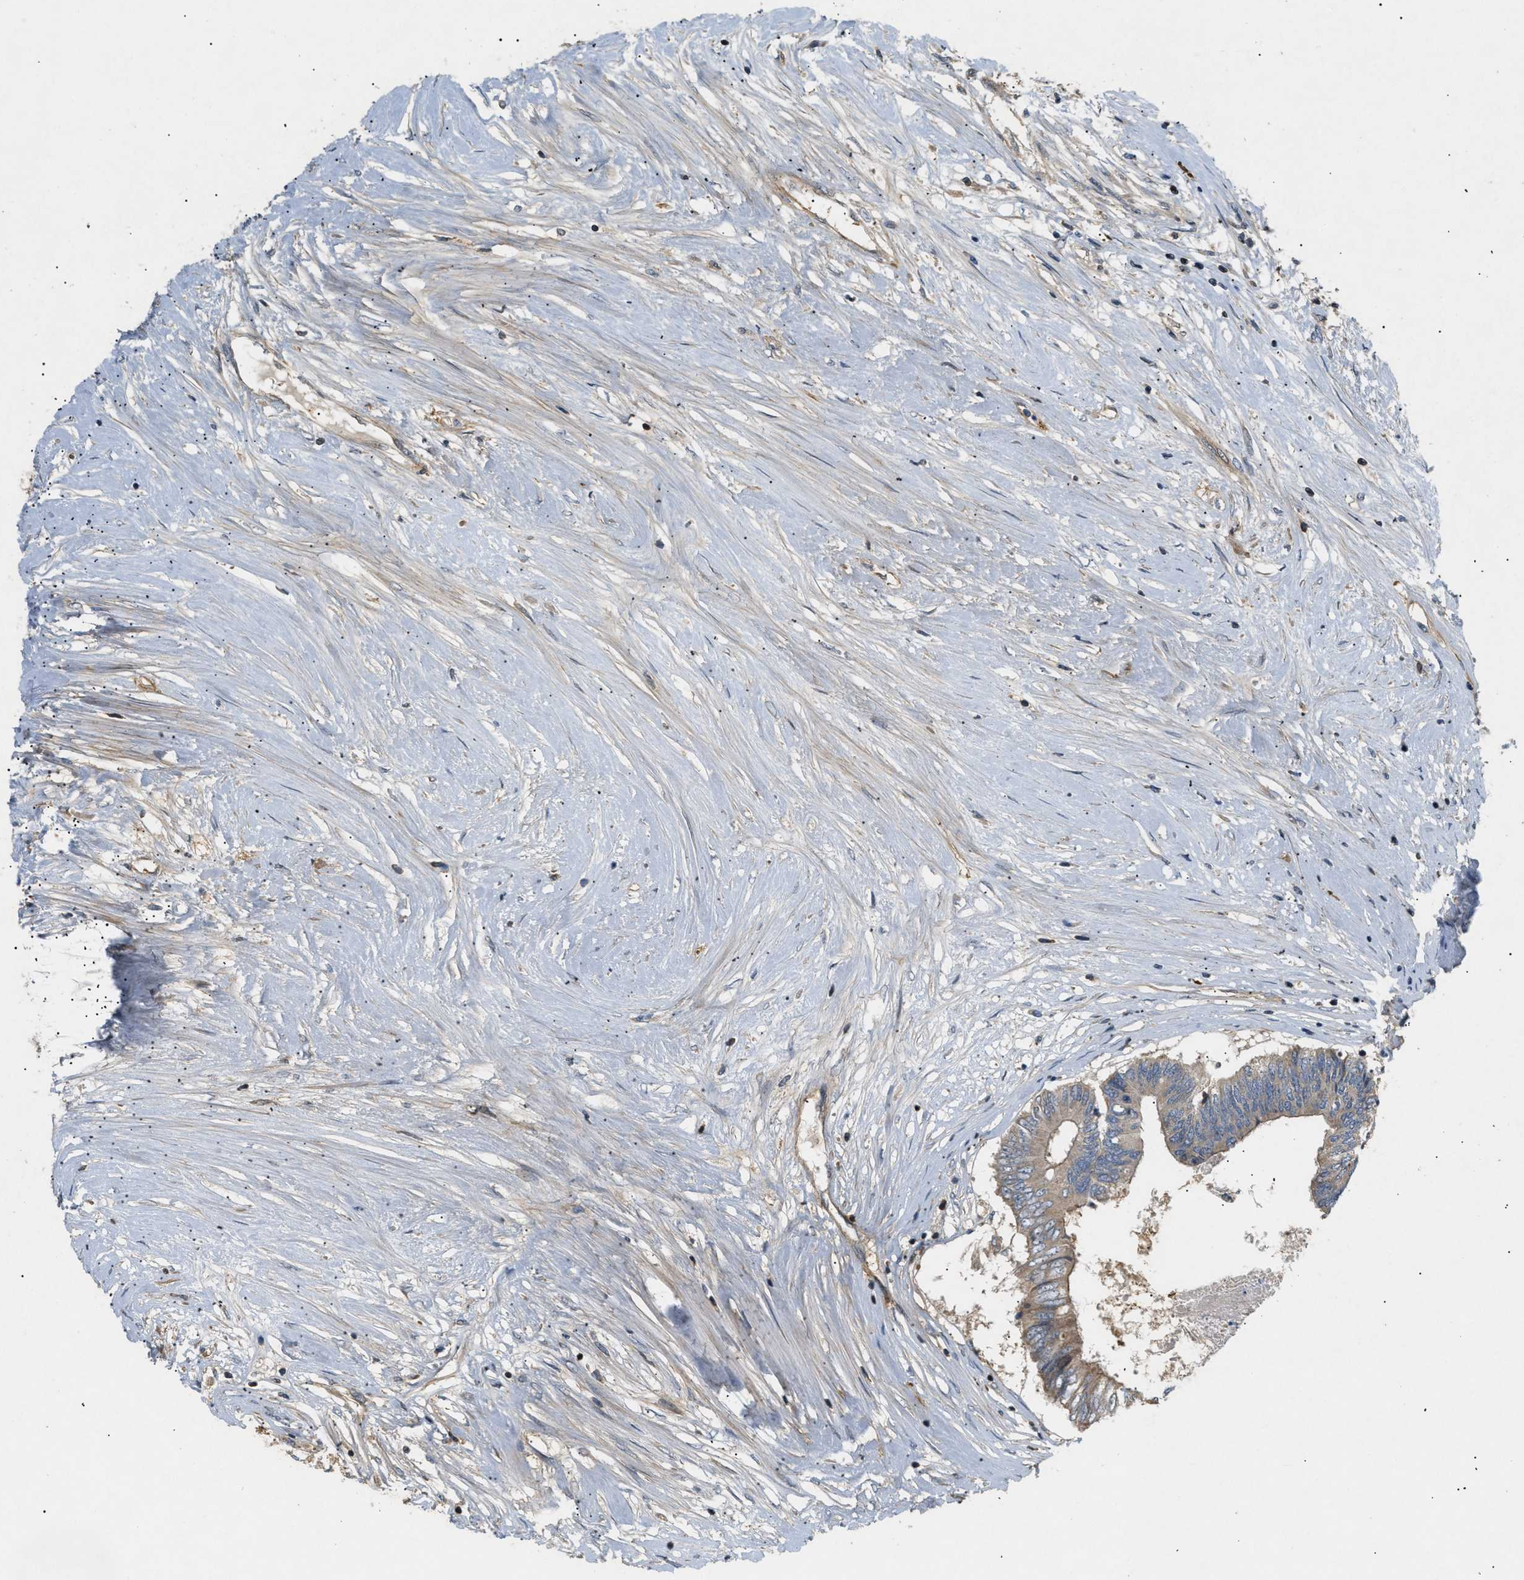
{"staining": {"intensity": "weak", "quantity": "<25%", "location": "cytoplasmic/membranous"}, "tissue": "colorectal cancer", "cell_type": "Tumor cells", "image_type": "cancer", "snomed": [{"axis": "morphology", "description": "Adenocarcinoma, NOS"}, {"axis": "topography", "description": "Rectum"}], "caption": "IHC histopathology image of neoplastic tissue: human colorectal cancer stained with DAB (3,3'-diaminobenzidine) displays no significant protein expression in tumor cells.", "gene": "FARS2", "patient": {"sex": "male", "age": 63}}